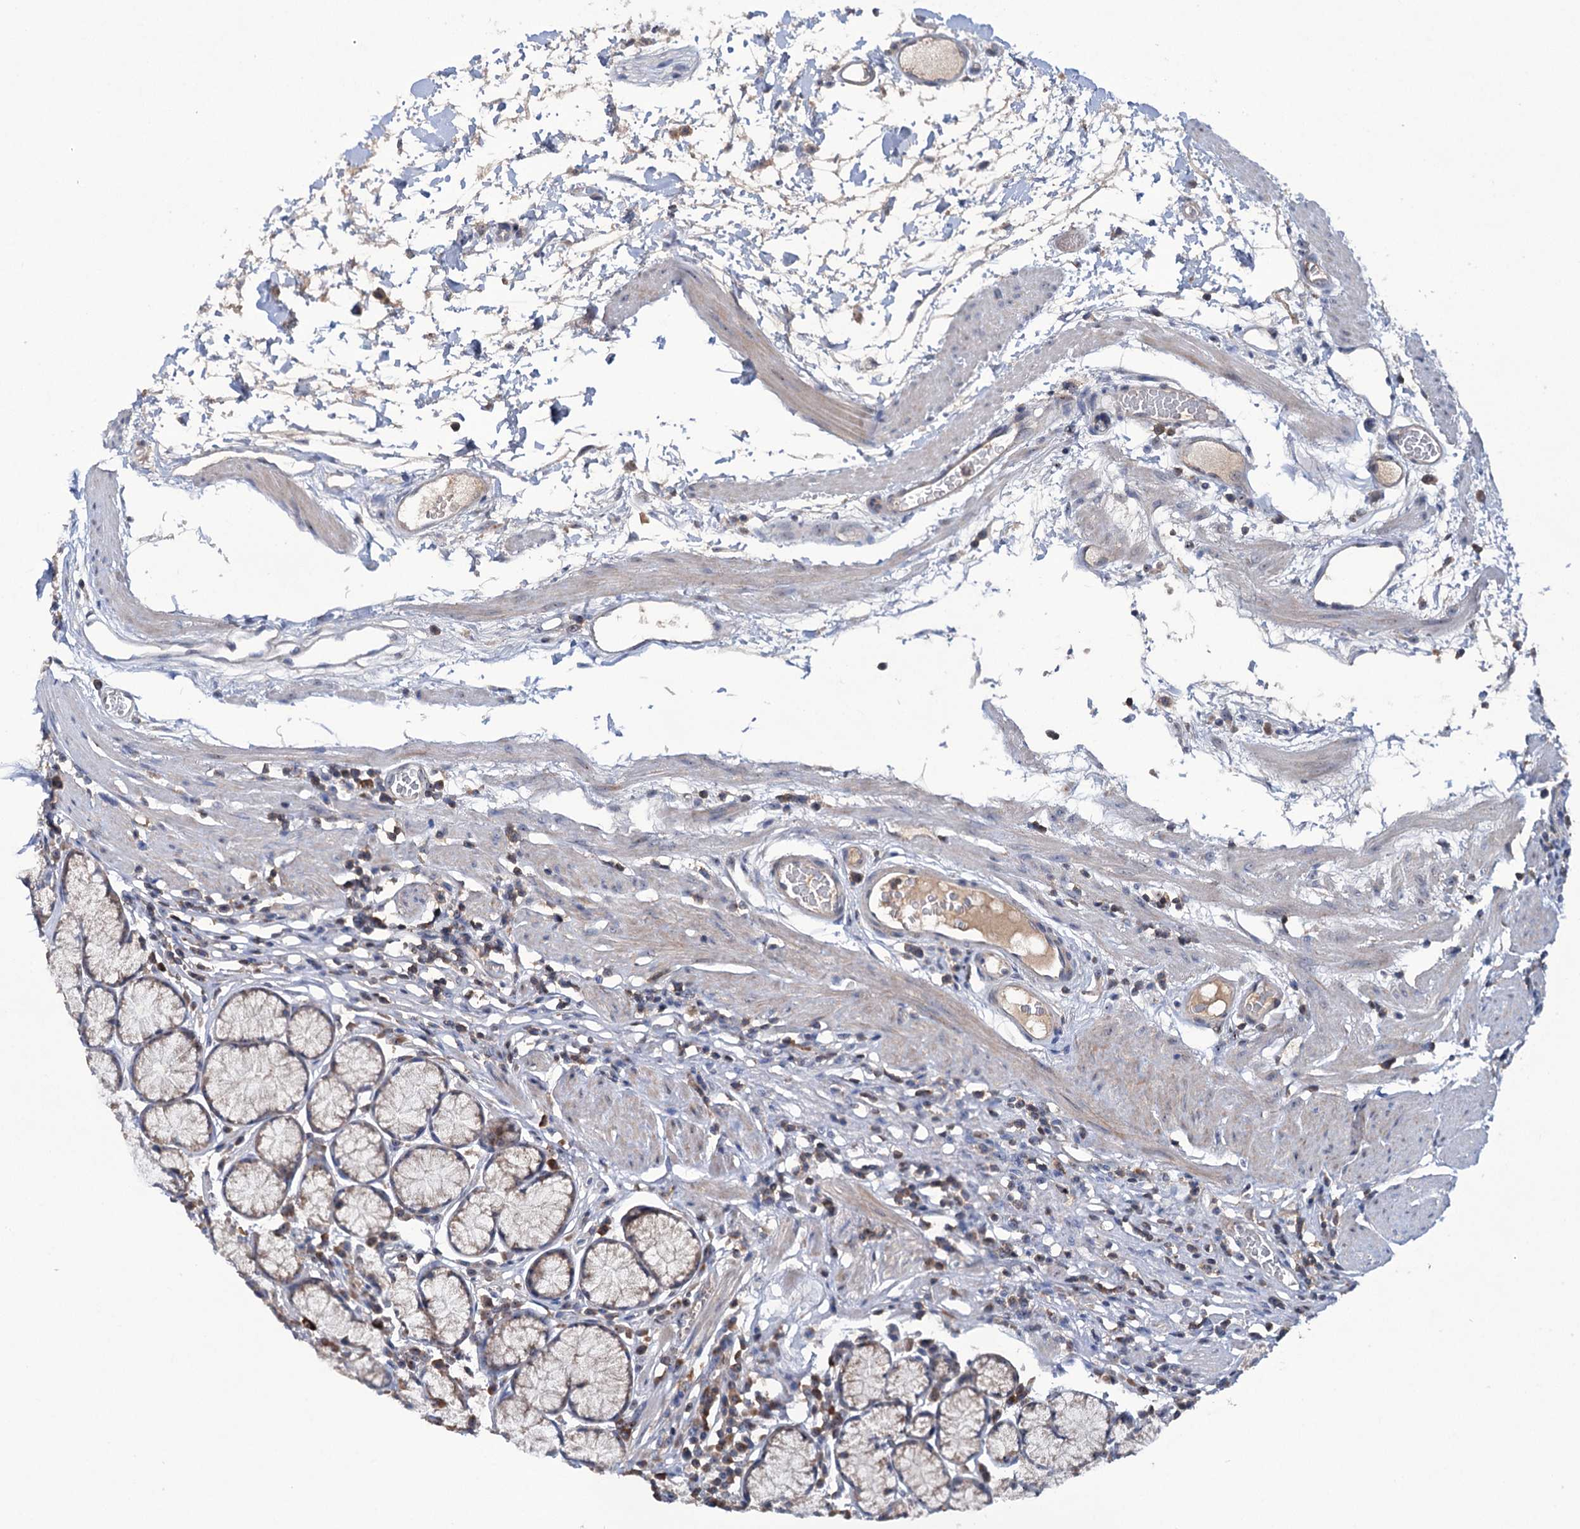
{"staining": {"intensity": "strong", "quantity": "<25%", "location": "cytoplasmic/membranous"}, "tissue": "stomach", "cell_type": "Glandular cells", "image_type": "normal", "snomed": [{"axis": "morphology", "description": "Normal tissue, NOS"}, {"axis": "topography", "description": "Stomach"}], "caption": "IHC micrograph of benign human stomach stained for a protein (brown), which displays medium levels of strong cytoplasmic/membranous expression in approximately <25% of glandular cells.", "gene": "HTR3B", "patient": {"sex": "male", "age": 55}}